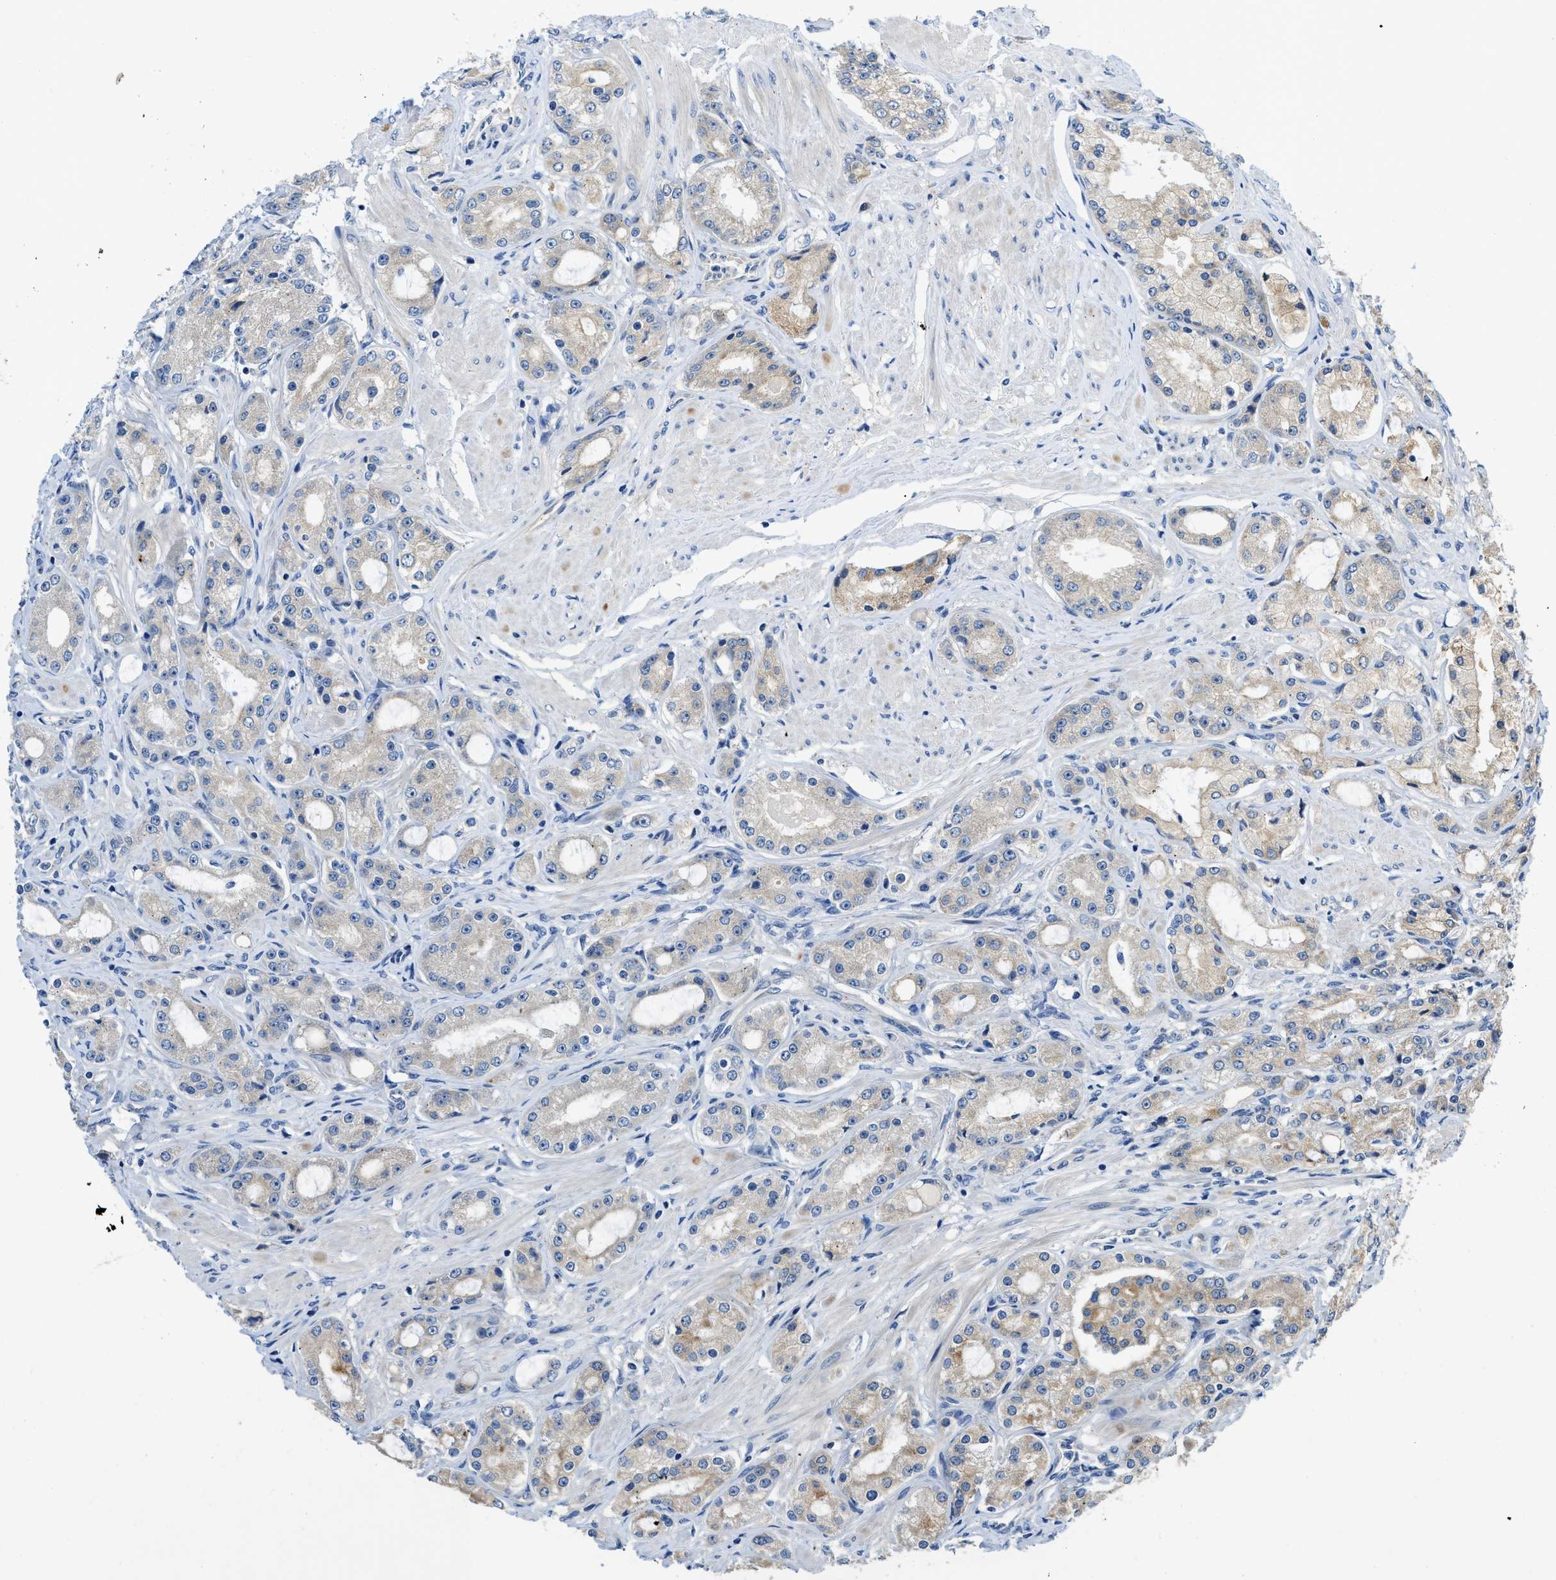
{"staining": {"intensity": "weak", "quantity": "<25%", "location": "cytoplasmic/membranous"}, "tissue": "prostate cancer", "cell_type": "Tumor cells", "image_type": "cancer", "snomed": [{"axis": "morphology", "description": "Adenocarcinoma, Low grade"}, {"axis": "topography", "description": "Prostate"}], "caption": "Tumor cells are negative for brown protein staining in prostate cancer.", "gene": "RIPK2", "patient": {"sex": "male", "age": 63}}